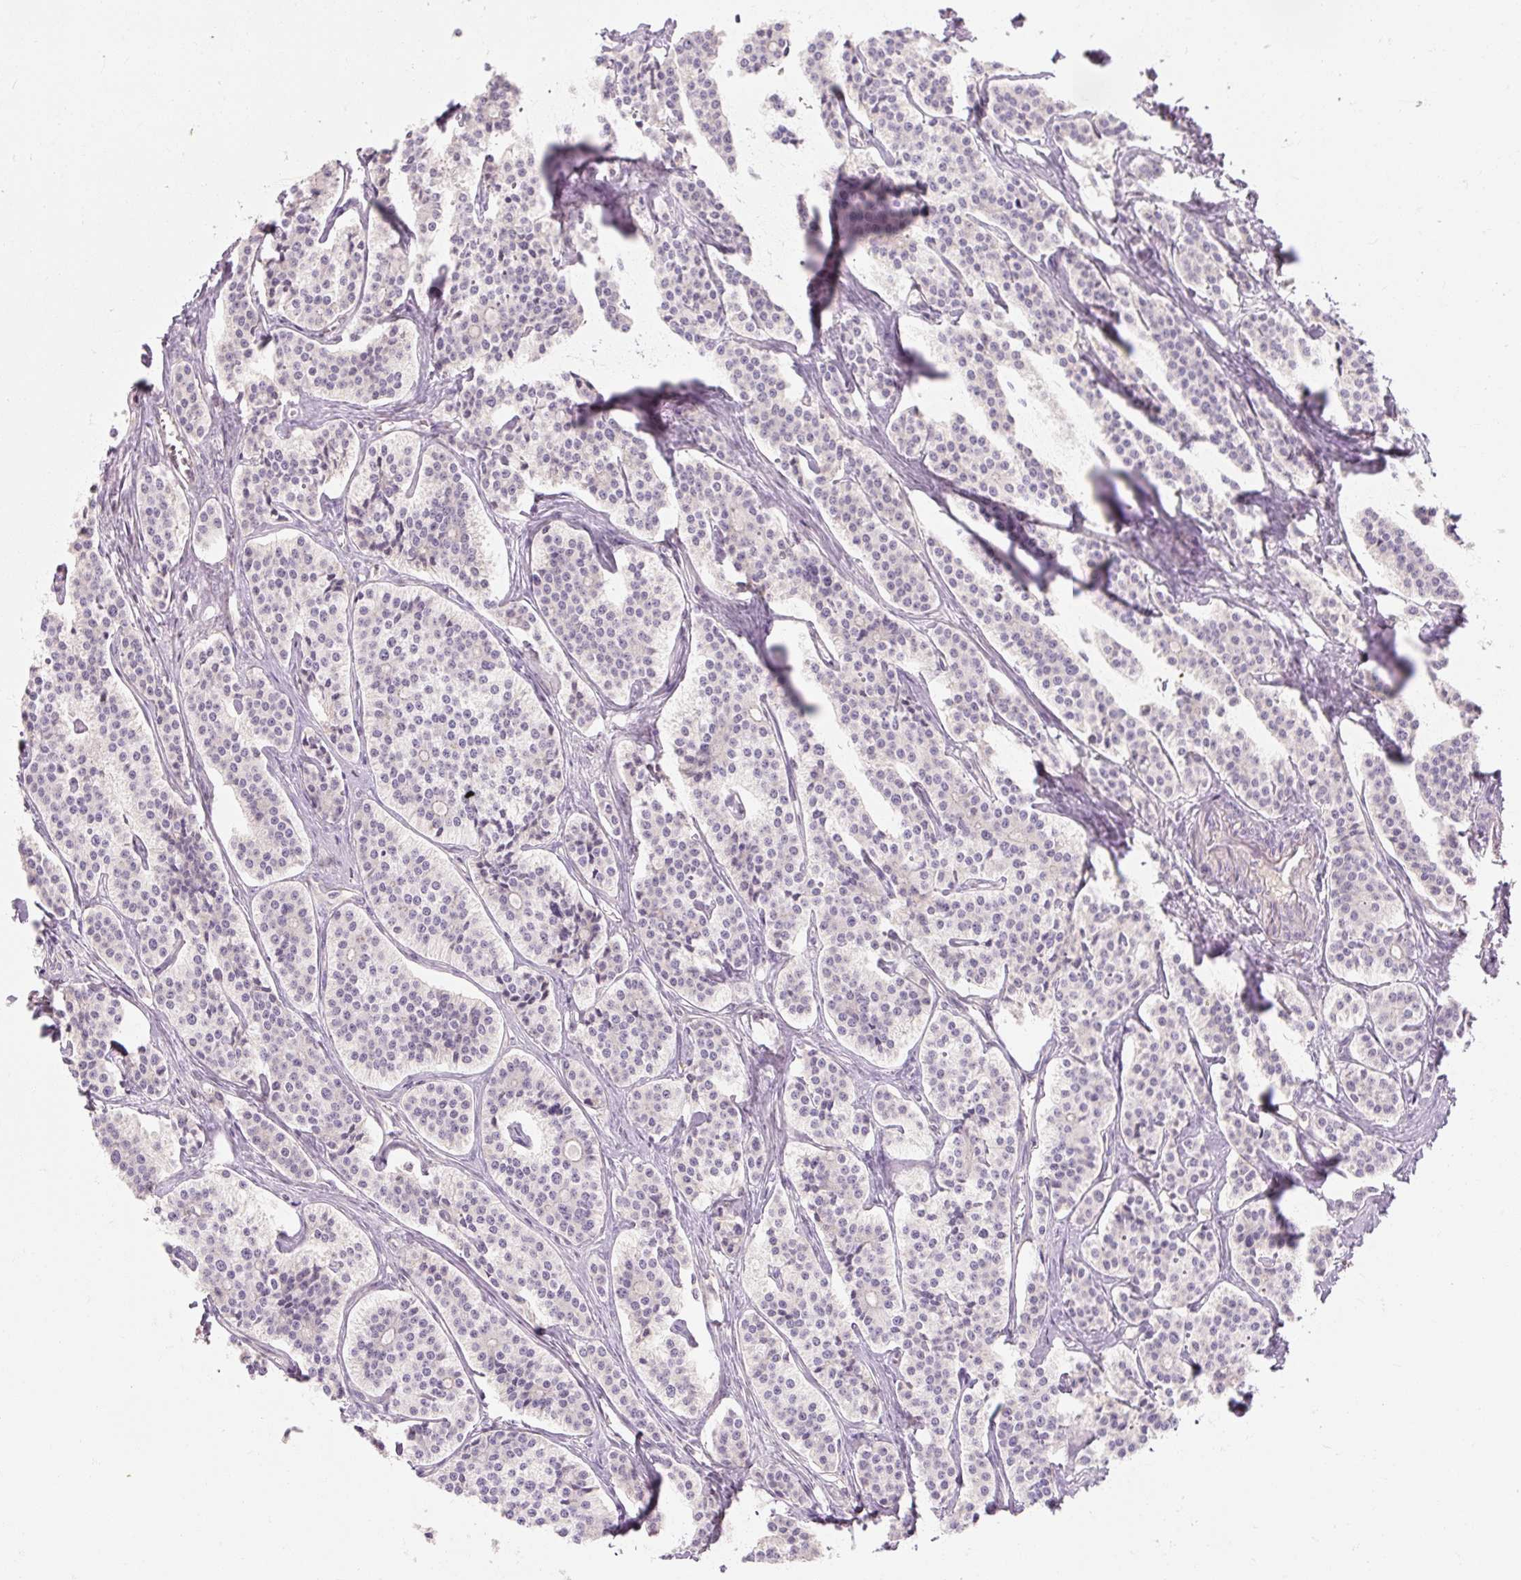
{"staining": {"intensity": "negative", "quantity": "none", "location": "none"}, "tissue": "carcinoid", "cell_type": "Tumor cells", "image_type": "cancer", "snomed": [{"axis": "morphology", "description": "Carcinoid, malignant, NOS"}, {"axis": "topography", "description": "Small intestine"}], "caption": "Tumor cells are negative for brown protein staining in carcinoid.", "gene": "RB1CC1", "patient": {"sex": "male", "age": 63}}